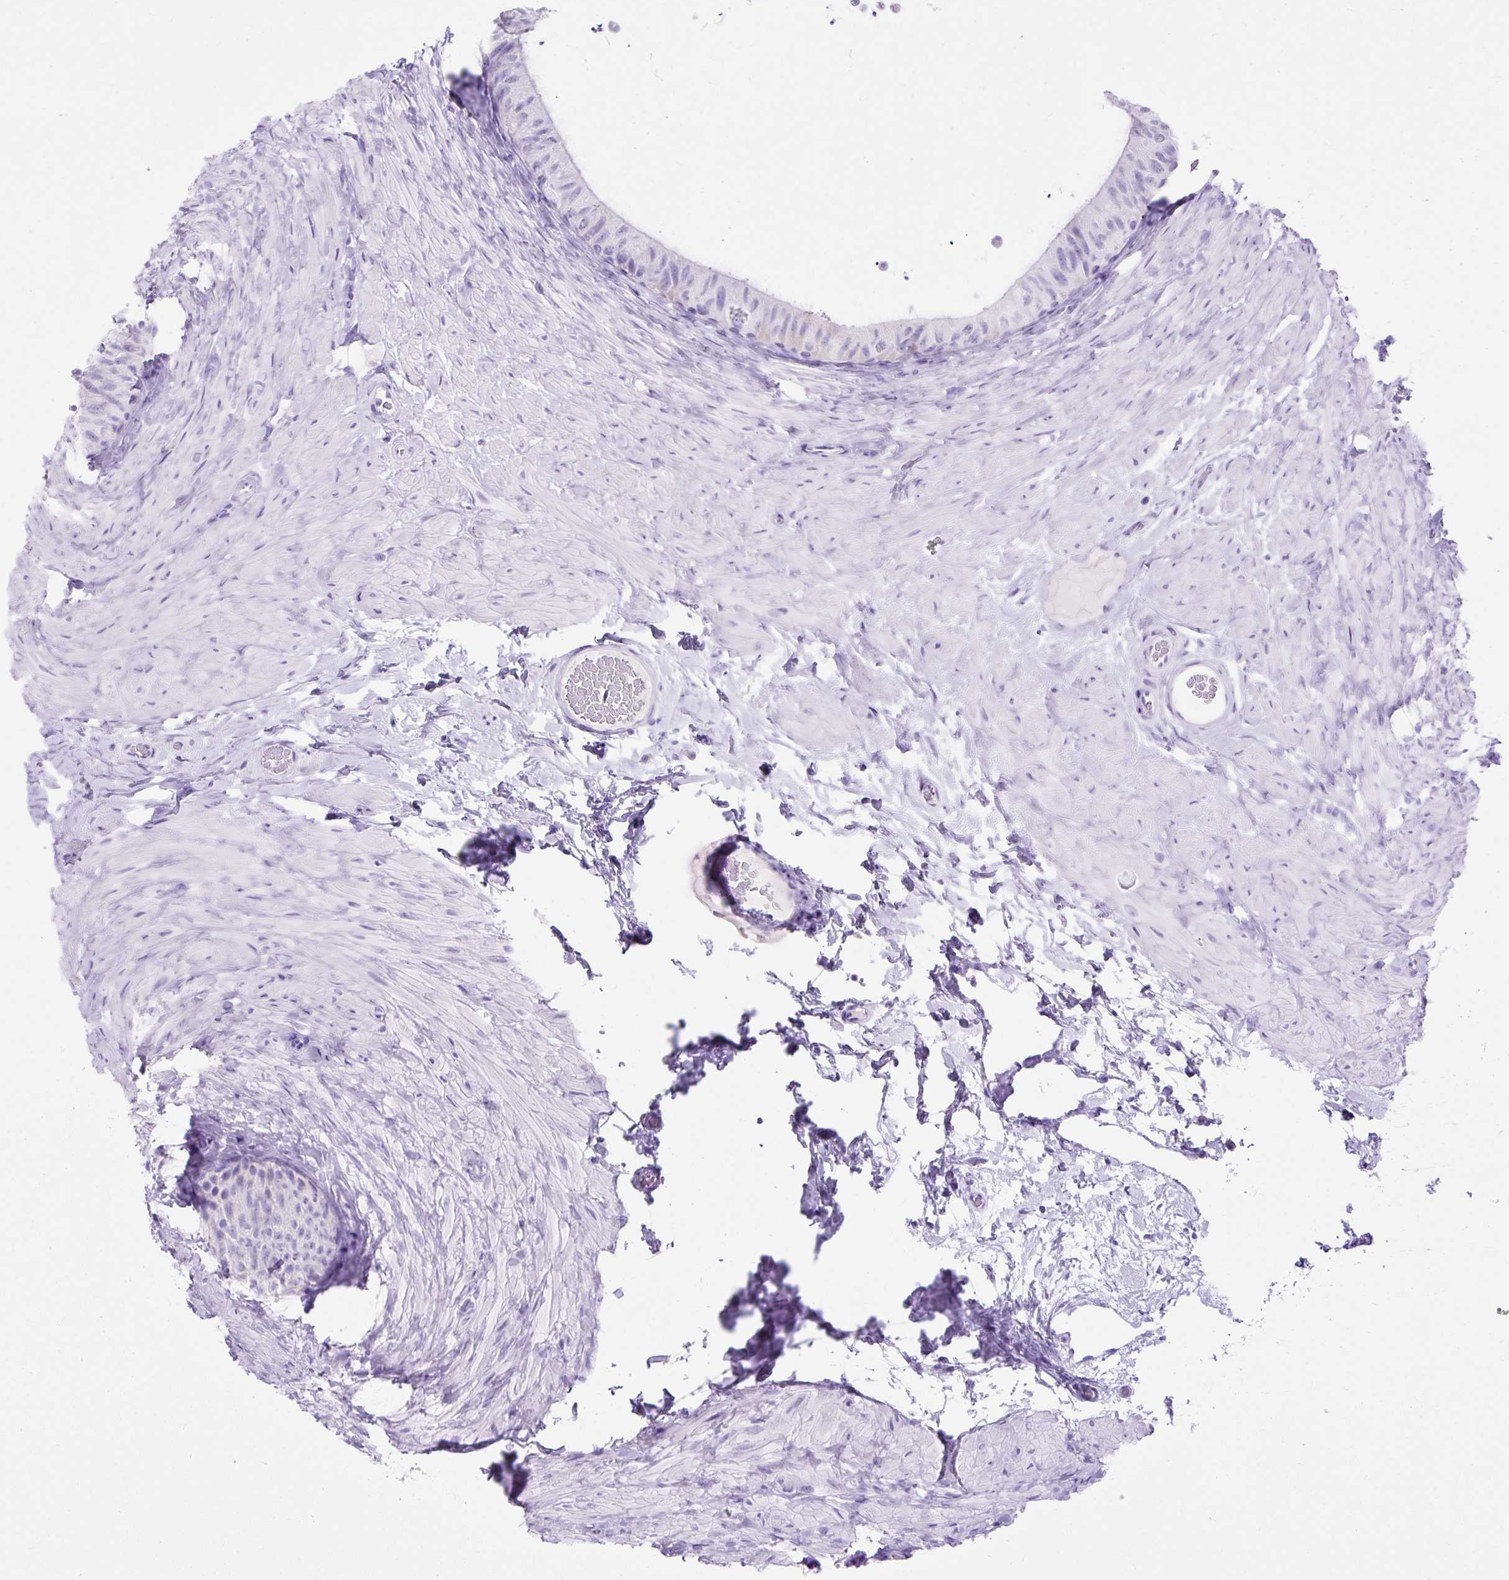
{"staining": {"intensity": "negative", "quantity": "none", "location": "none"}, "tissue": "epididymis", "cell_type": "Glandular cells", "image_type": "normal", "snomed": [{"axis": "morphology", "description": "Normal tissue, NOS"}, {"axis": "topography", "description": "Epididymis, spermatic cord, NOS"}, {"axis": "topography", "description": "Epididymis"}], "caption": "Epididymis was stained to show a protein in brown. There is no significant positivity in glandular cells. (Stains: DAB immunohistochemistry (IHC) with hematoxylin counter stain, Microscopy: brightfield microscopy at high magnification).", "gene": "KRT12", "patient": {"sex": "male", "age": 31}}